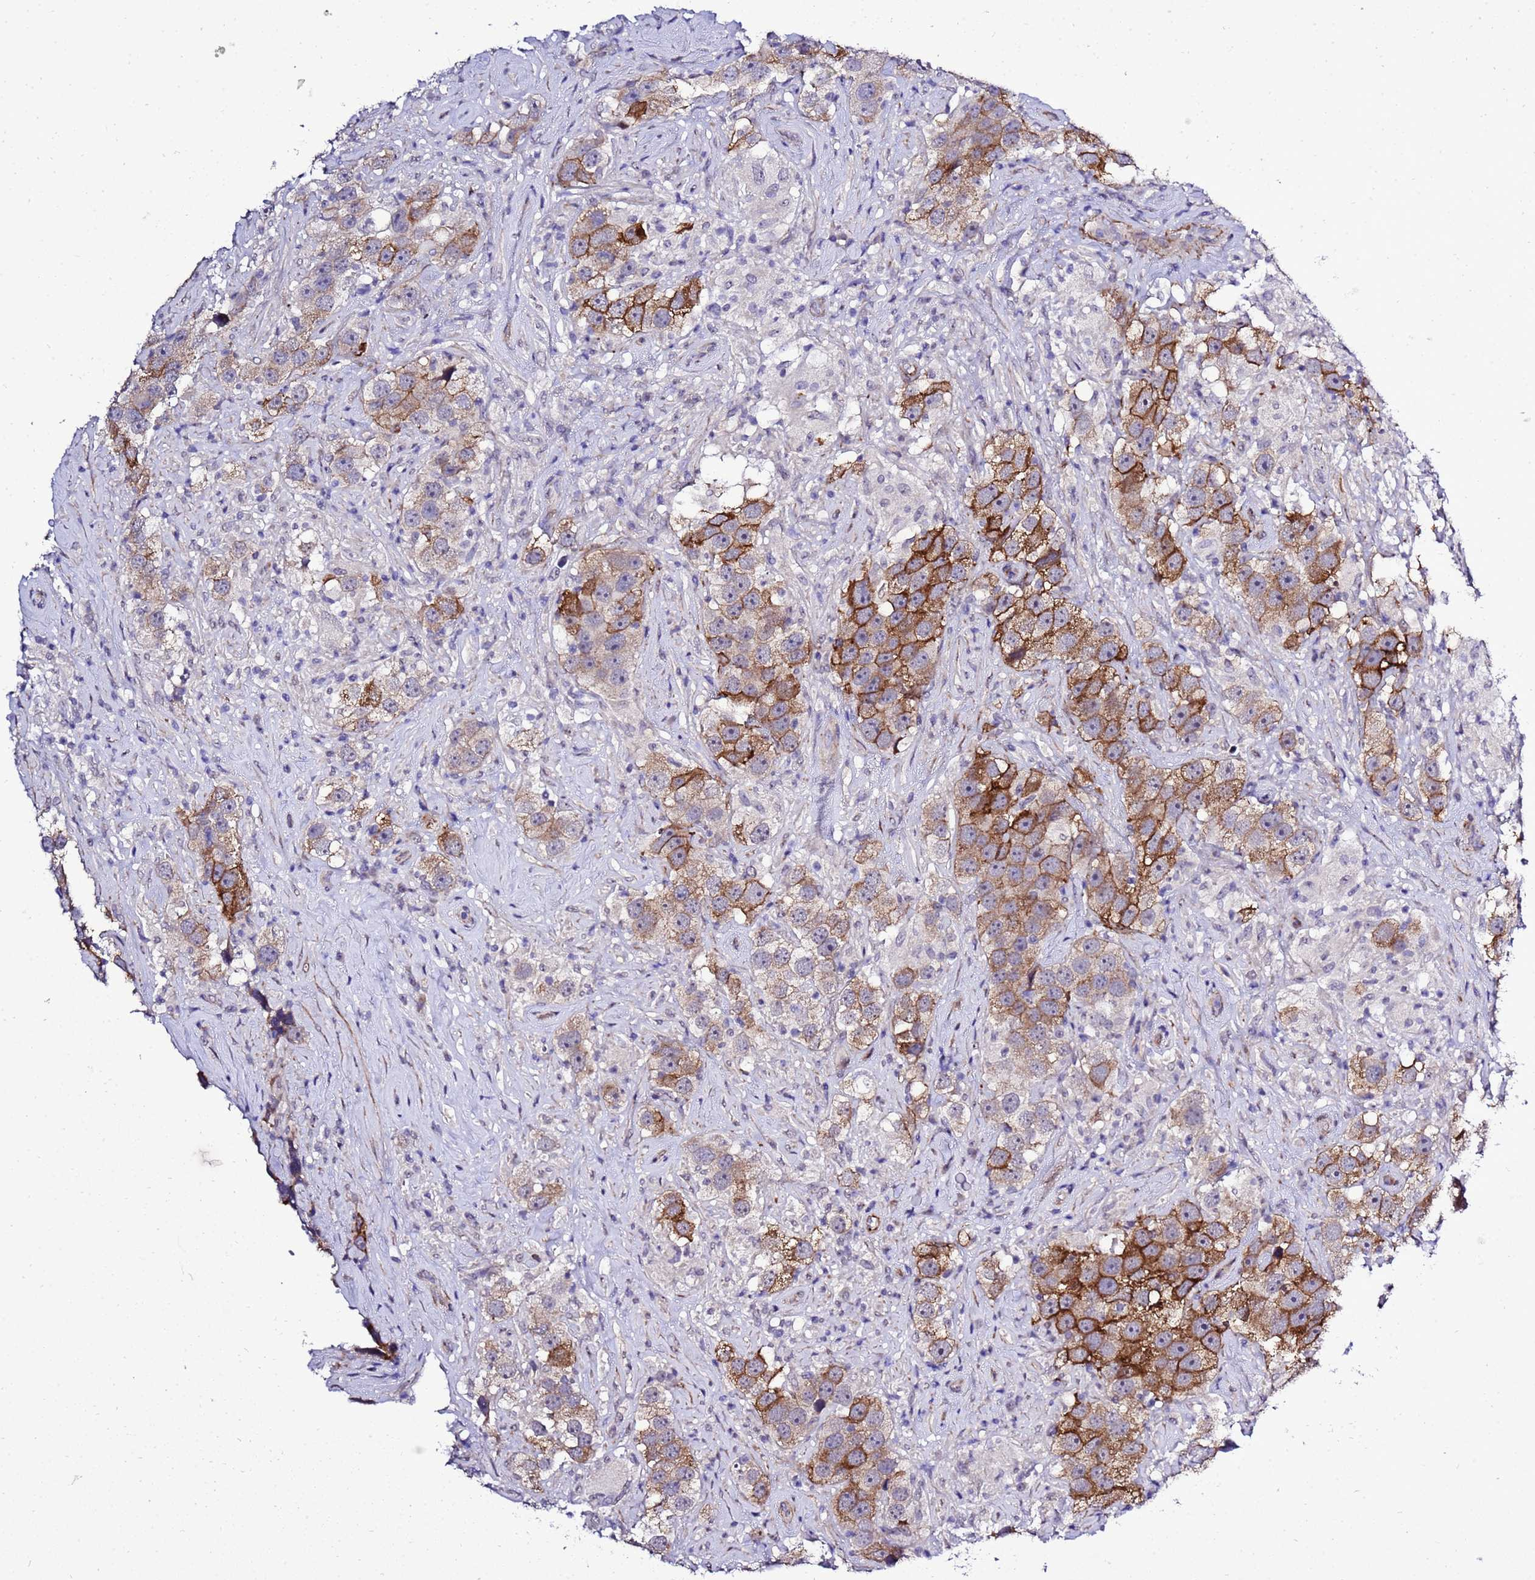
{"staining": {"intensity": "strong", "quantity": "25%-75%", "location": "cytoplasmic/membranous"}, "tissue": "testis cancer", "cell_type": "Tumor cells", "image_type": "cancer", "snomed": [{"axis": "morphology", "description": "Seminoma, NOS"}, {"axis": "topography", "description": "Testis"}], "caption": "High-power microscopy captured an IHC micrograph of testis seminoma, revealing strong cytoplasmic/membranous positivity in approximately 25%-75% of tumor cells.", "gene": "GZF1", "patient": {"sex": "male", "age": 49}}